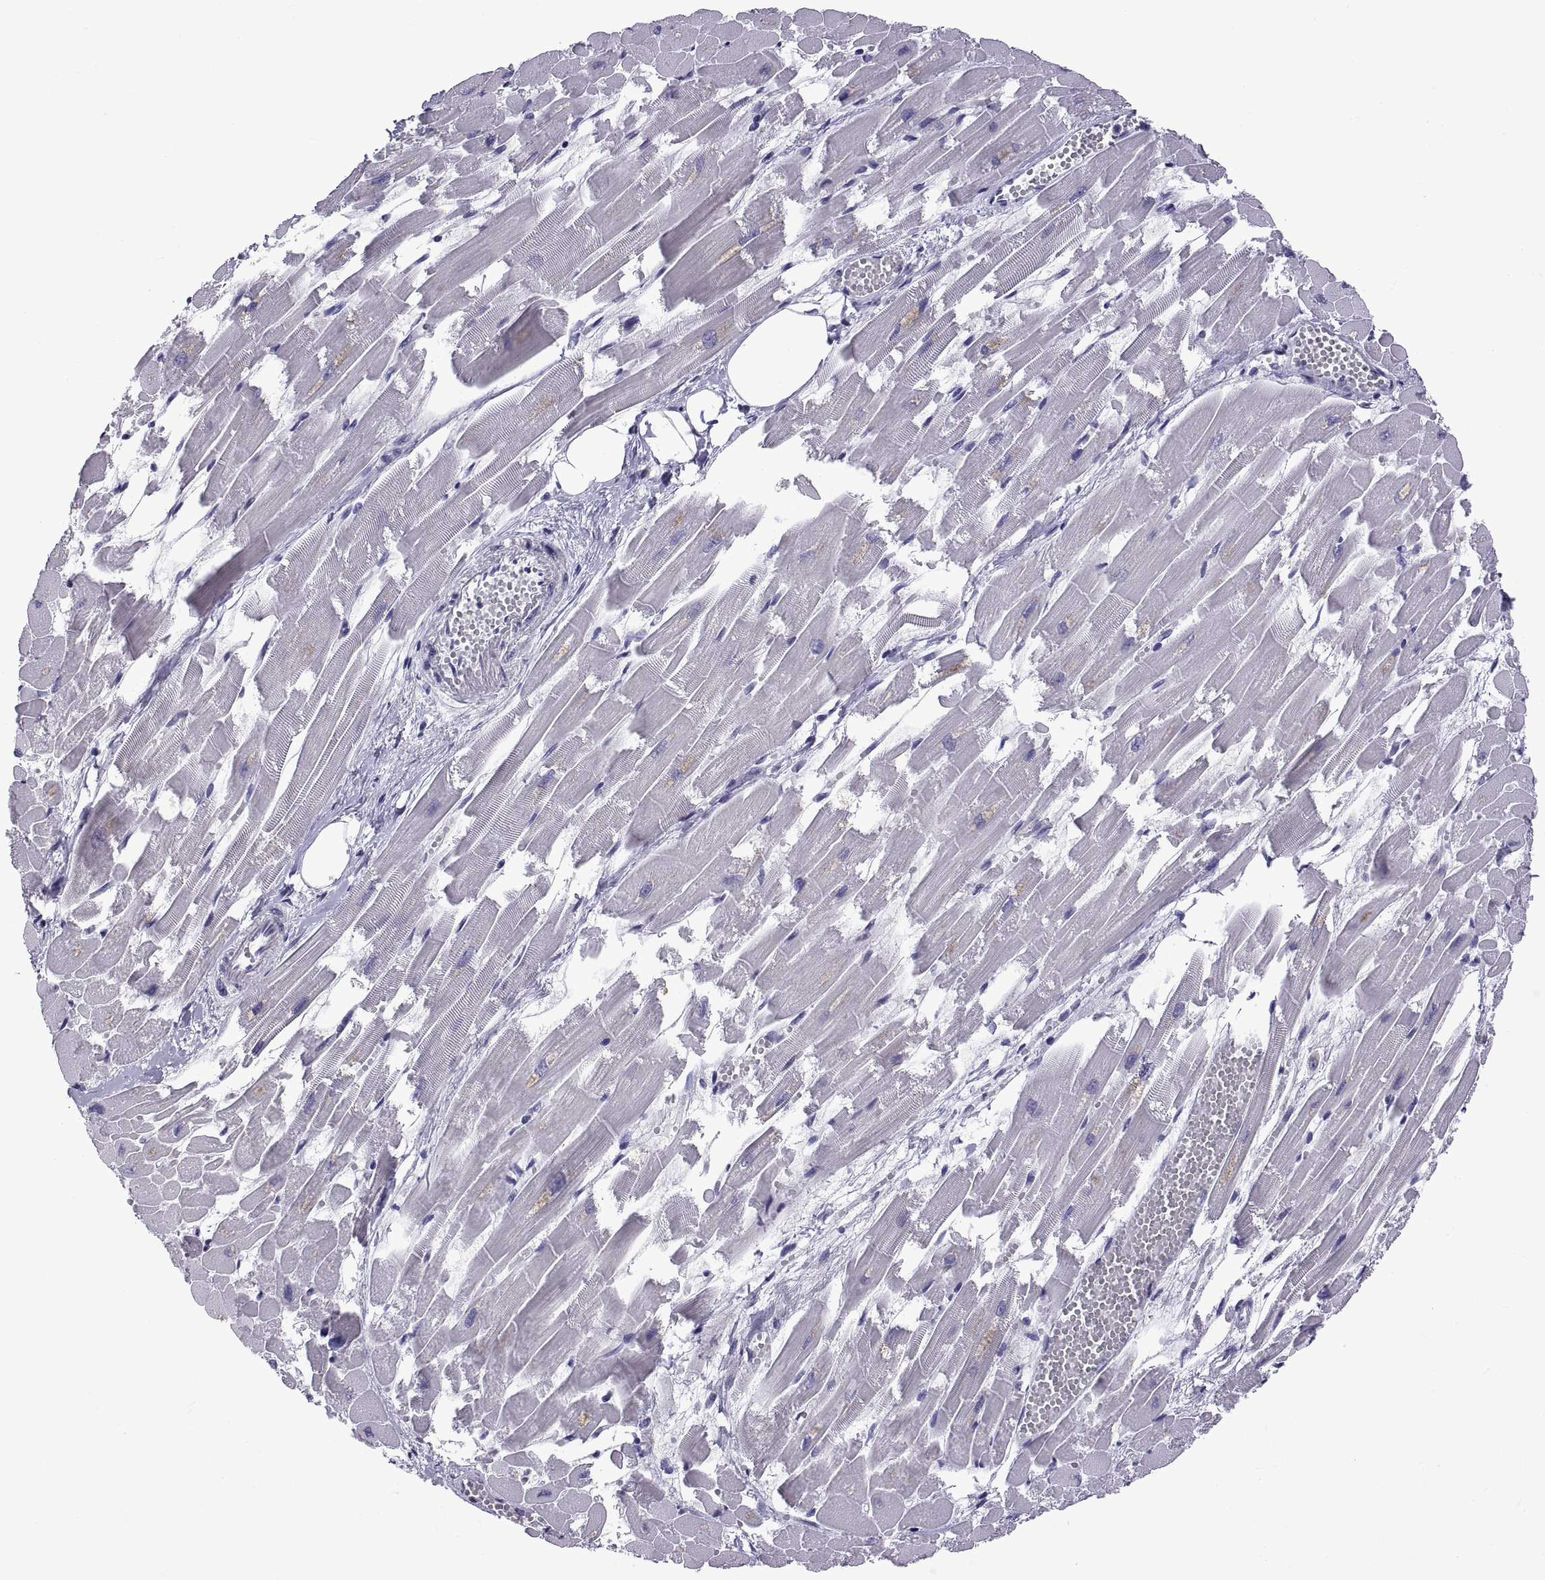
{"staining": {"intensity": "negative", "quantity": "none", "location": "none"}, "tissue": "heart muscle", "cell_type": "Cardiomyocytes", "image_type": "normal", "snomed": [{"axis": "morphology", "description": "Normal tissue, NOS"}, {"axis": "topography", "description": "Heart"}], "caption": "Micrograph shows no protein staining in cardiomyocytes of unremarkable heart muscle.", "gene": "C3orf22", "patient": {"sex": "female", "age": 52}}